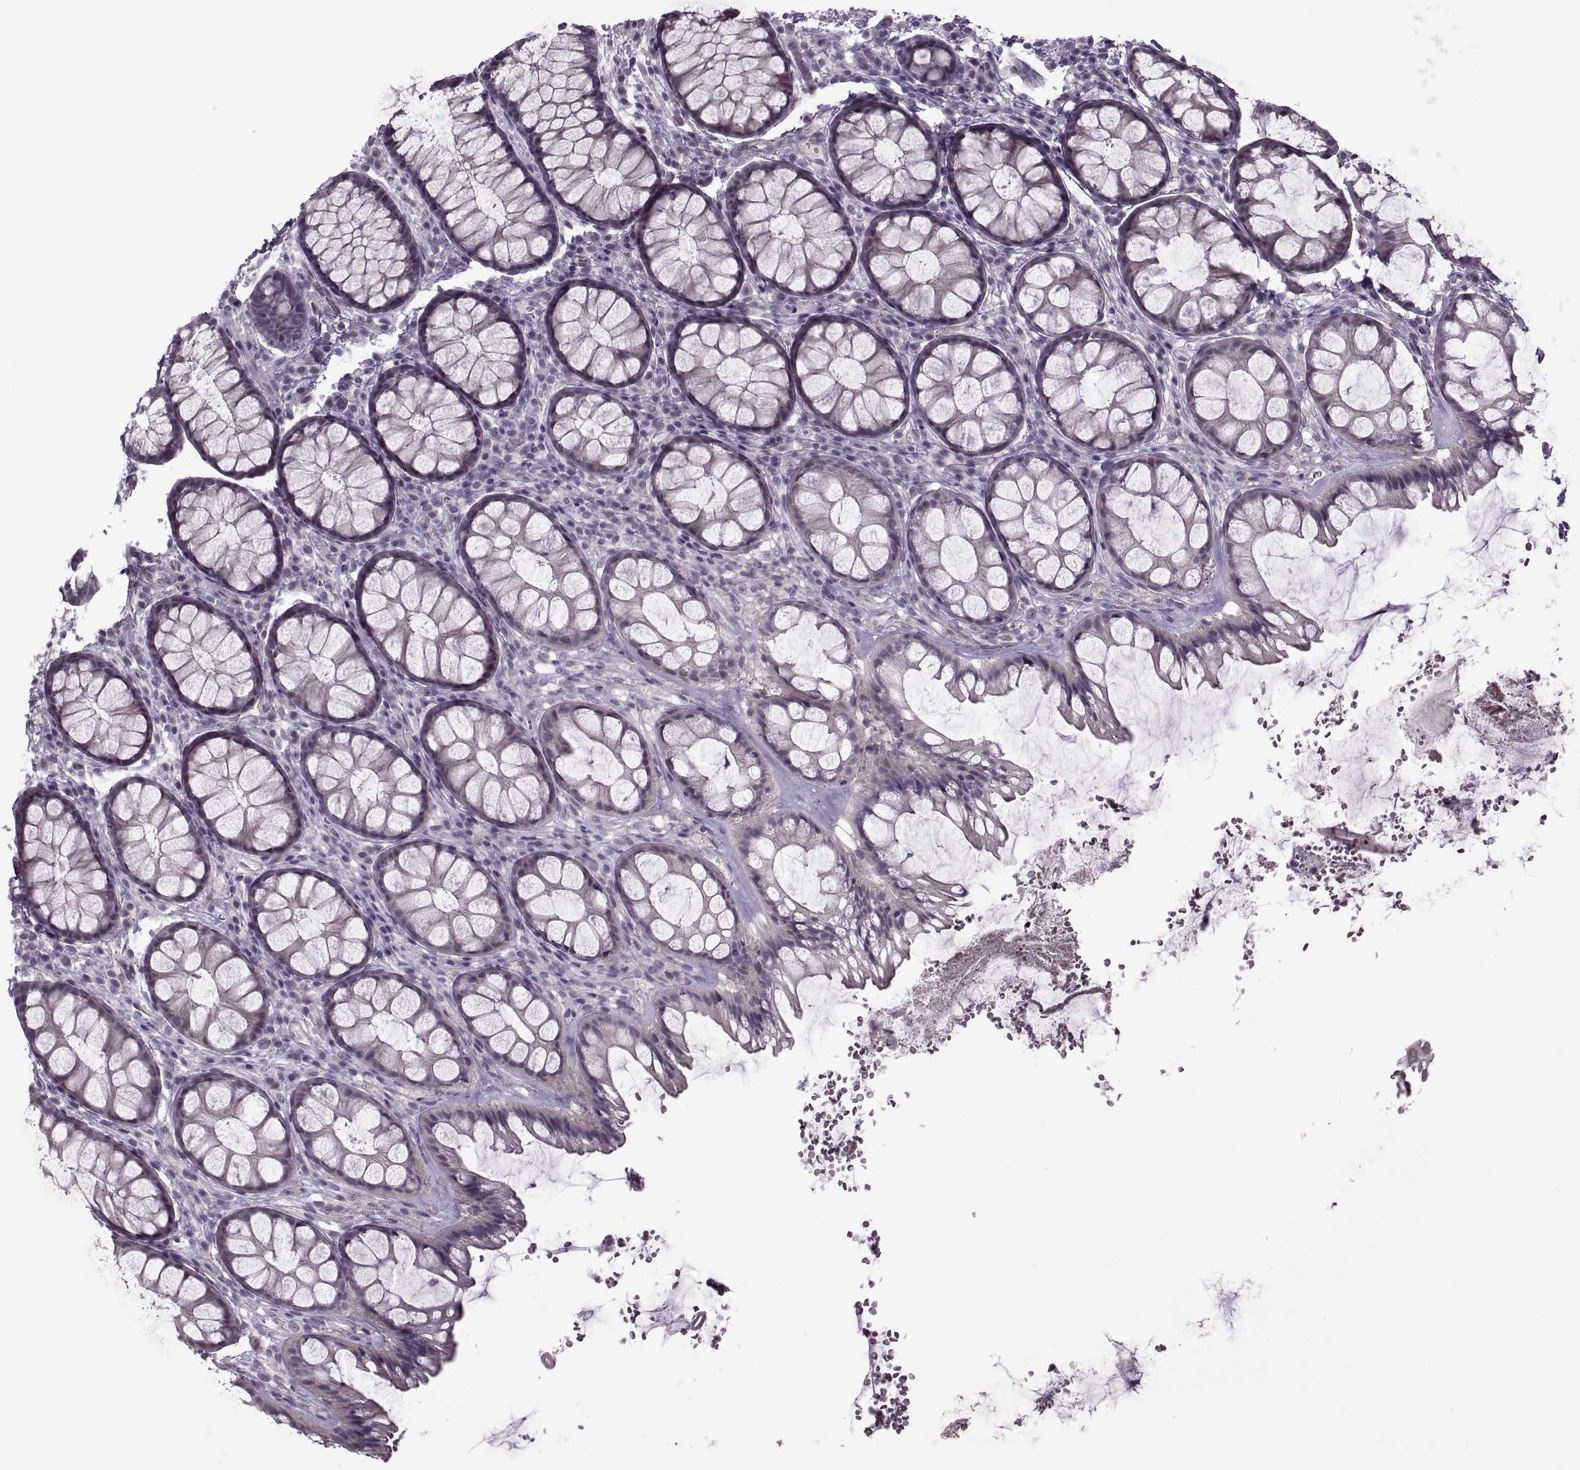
{"staining": {"intensity": "negative", "quantity": "none", "location": "none"}, "tissue": "rectum", "cell_type": "Glandular cells", "image_type": "normal", "snomed": [{"axis": "morphology", "description": "Normal tissue, NOS"}, {"axis": "topography", "description": "Rectum"}], "caption": "Immunohistochemistry (IHC) micrograph of normal rectum: human rectum stained with DAB exhibits no significant protein staining in glandular cells. (DAB immunohistochemistry (IHC) visualized using brightfield microscopy, high magnification).", "gene": "MGAT4D", "patient": {"sex": "female", "age": 62}}